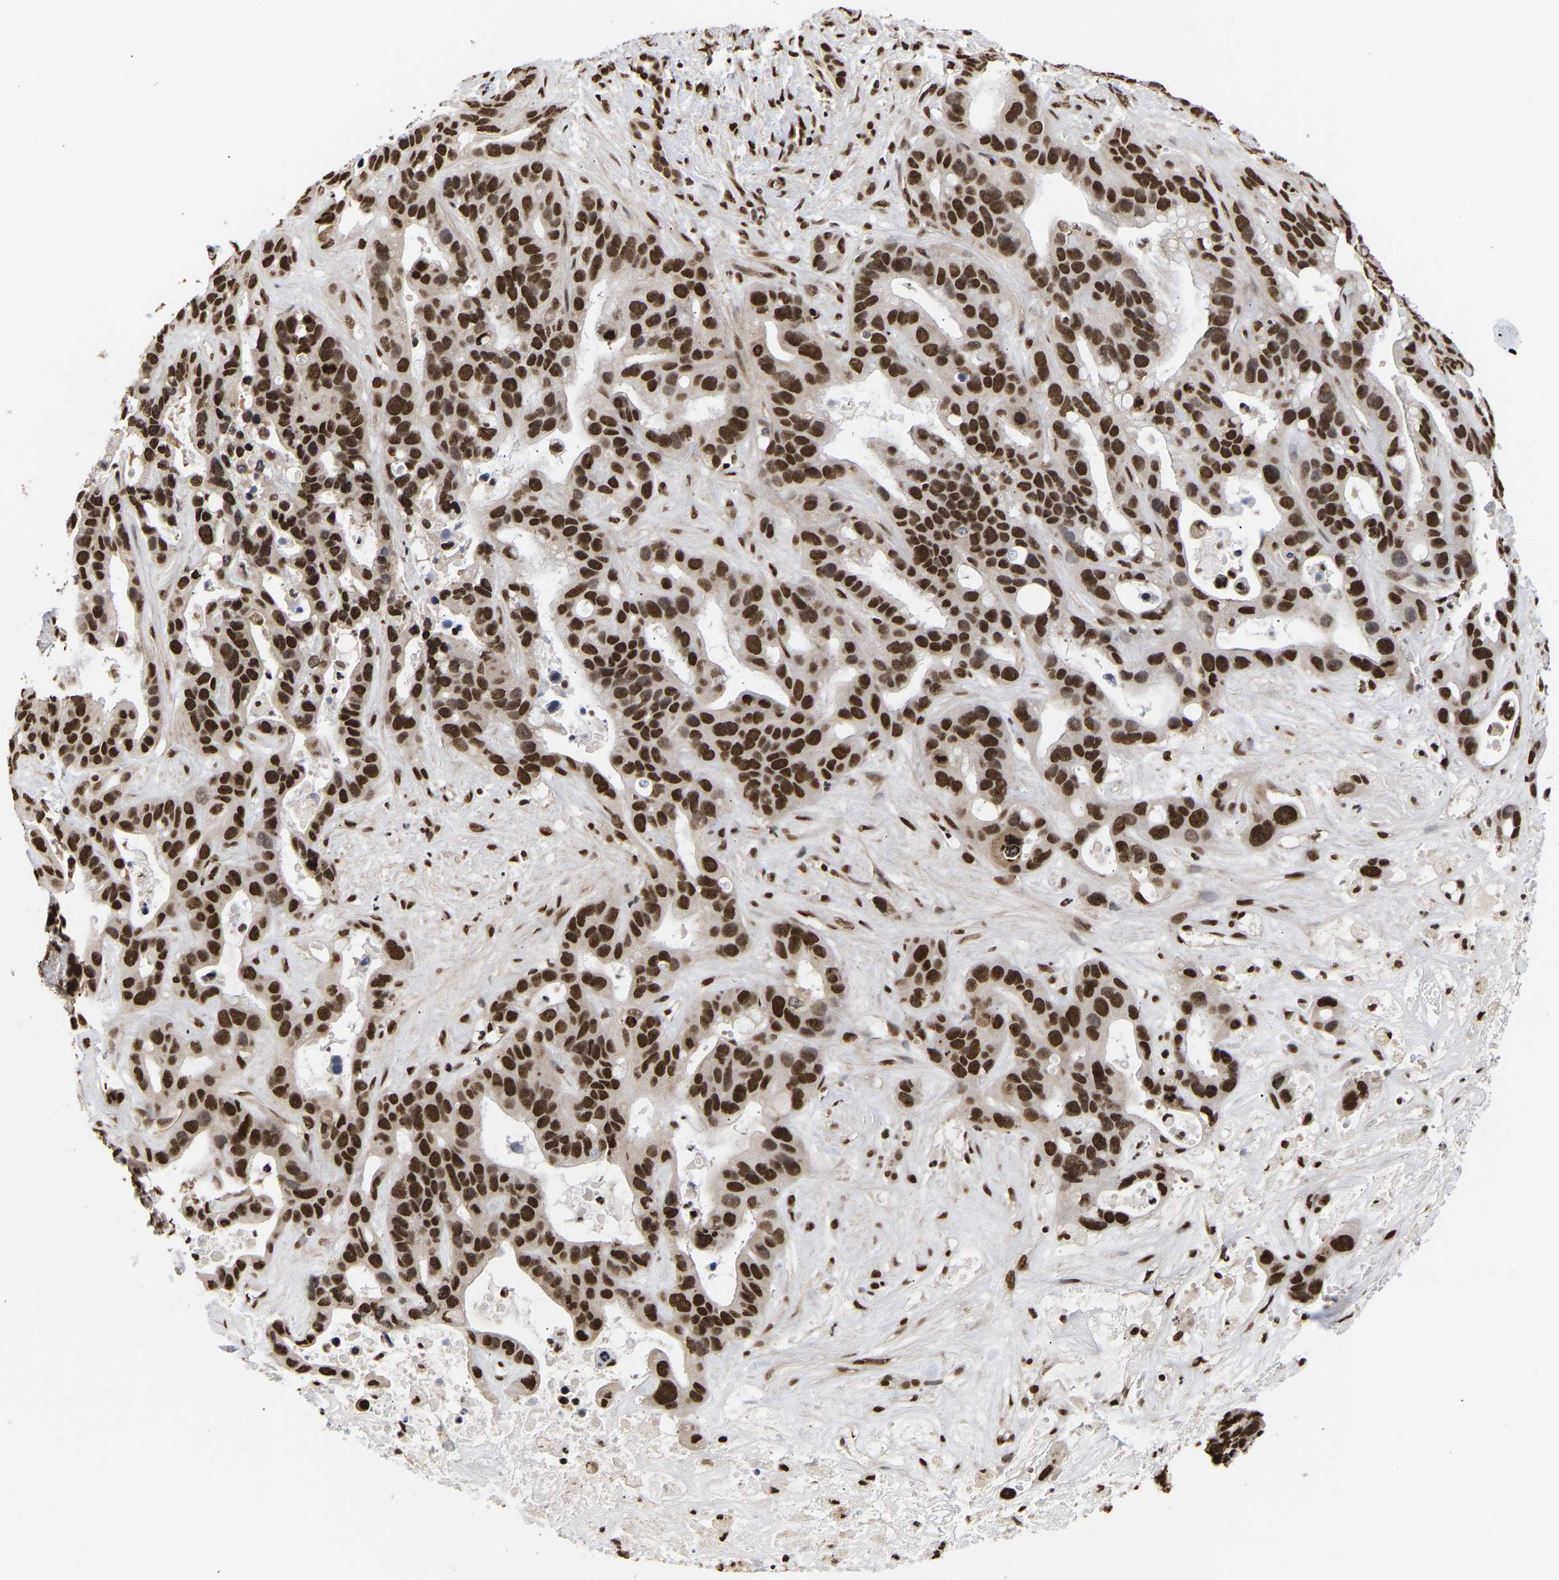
{"staining": {"intensity": "strong", "quantity": ">75%", "location": "nuclear"}, "tissue": "liver cancer", "cell_type": "Tumor cells", "image_type": "cancer", "snomed": [{"axis": "morphology", "description": "Cholangiocarcinoma"}, {"axis": "topography", "description": "Liver"}], "caption": "A brown stain highlights strong nuclear staining of a protein in human liver cancer tumor cells.", "gene": "PSIP1", "patient": {"sex": "female", "age": 65}}